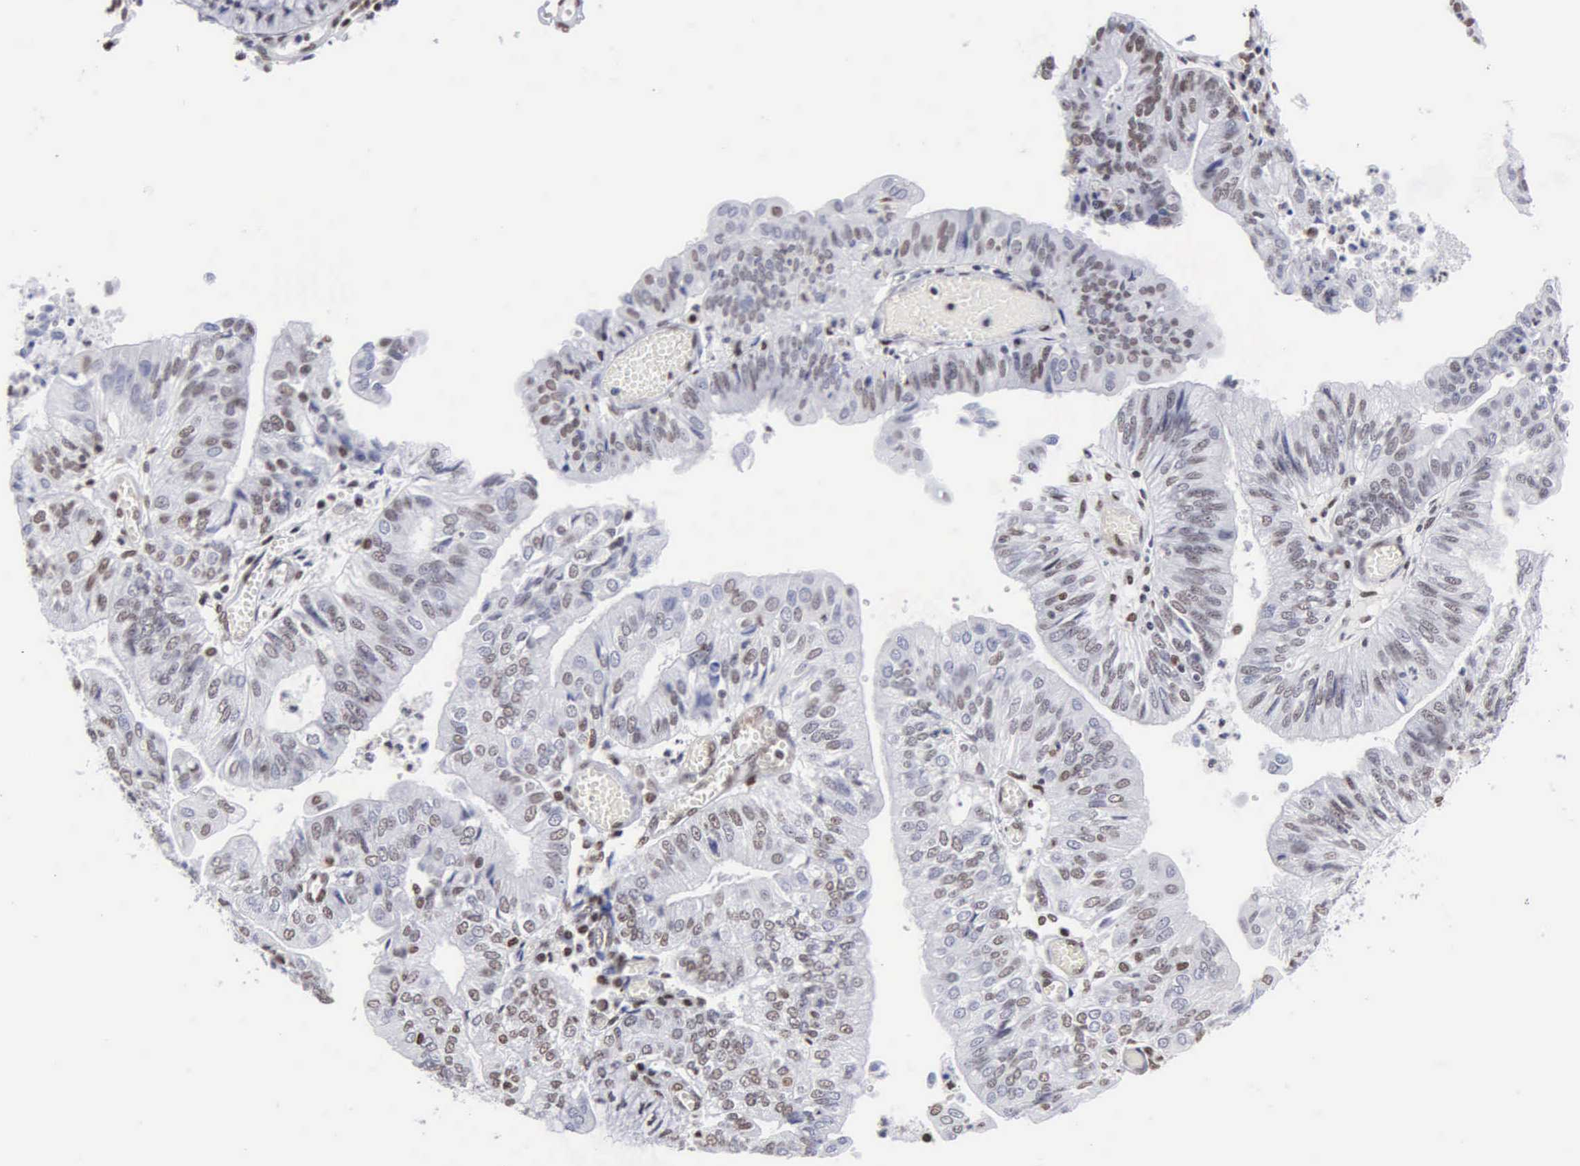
{"staining": {"intensity": "moderate", "quantity": "25%-75%", "location": "nuclear"}, "tissue": "endometrial cancer", "cell_type": "Tumor cells", "image_type": "cancer", "snomed": [{"axis": "morphology", "description": "Adenocarcinoma, NOS"}, {"axis": "topography", "description": "Endometrium"}], "caption": "Endometrial adenocarcinoma stained for a protein (brown) exhibits moderate nuclear positive staining in about 25%-75% of tumor cells.", "gene": "CCNG1", "patient": {"sex": "female", "age": 59}}